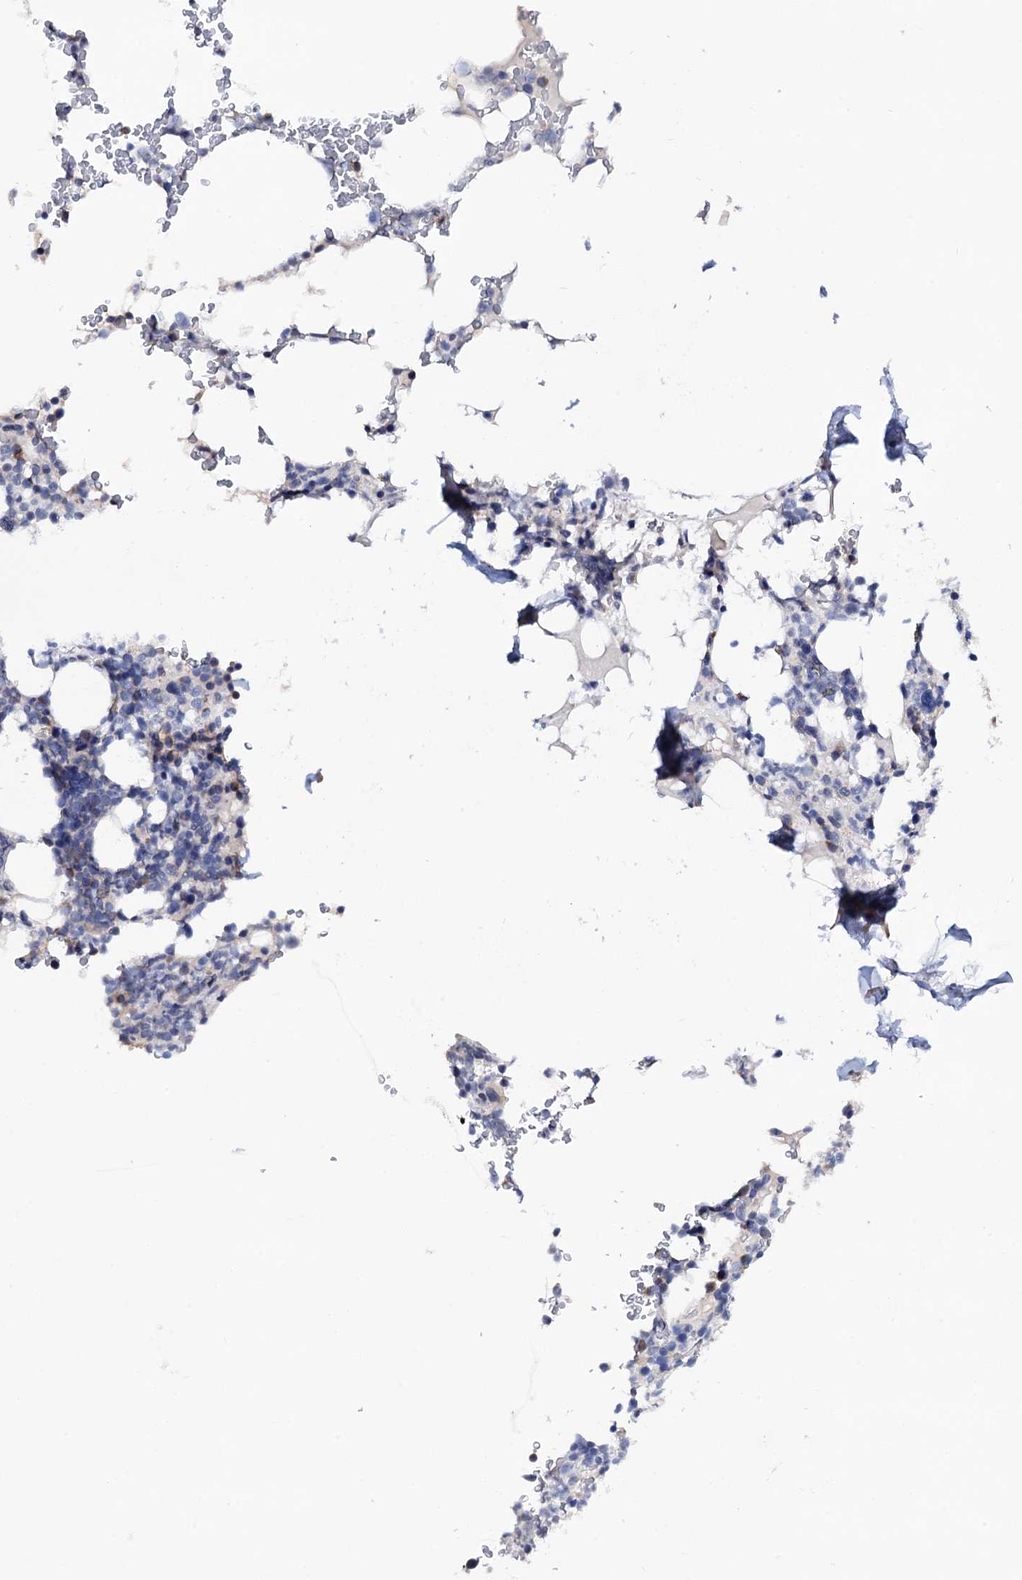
{"staining": {"intensity": "negative", "quantity": "none", "location": "none"}, "tissue": "bone marrow", "cell_type": "Hematopoietic cells", "image_type": "normal", "snomed": [{"axis": "morphology", "description": "Normal tissue, NOS"}, {"axis": "topography", "description": "Bone marrow"}], "caption": "Immunohistochemical staining of unremarkable human bone marrow exhibits no significant expression in hematopoietic cells.", "gene": "MRPL48", "patient": {"sex": "male", "age": 58}}